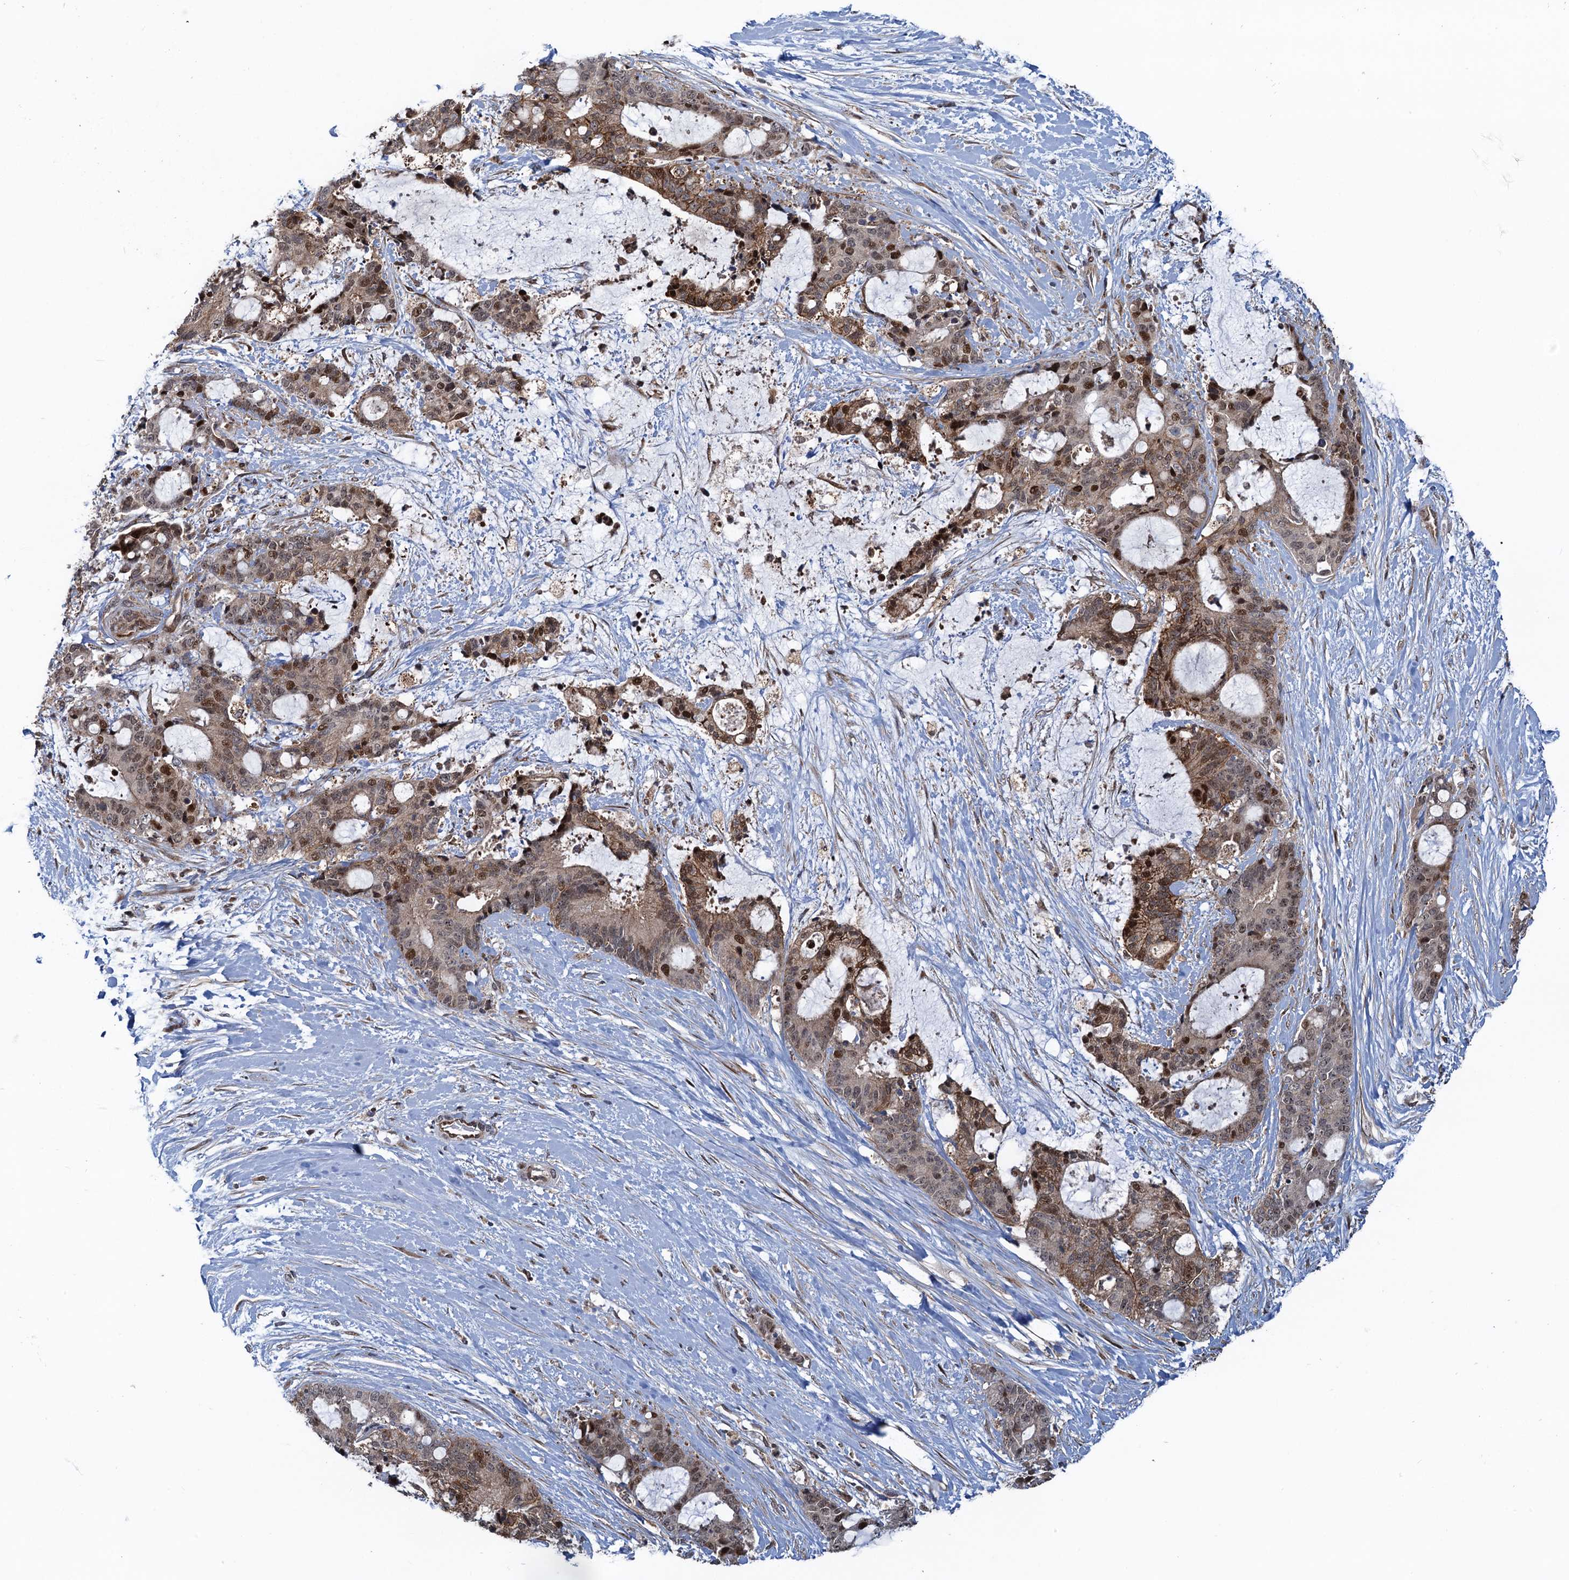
{"staining": {"intensity": "moderate", "quantity": "25%-75%", "location": "cytoplasmic/membranous,nuclear"}, "tissue": "liver cancer", "cell_type": "Tumor cells", "image_type": "cancer", "snomed": [{"axis": "morphology", "description": "Normal tissue, NOS"}, {"axis": "morphology", "description": "Cholangiocarcinoma"}, {"axis": "topography", "description": "Liver"}, {"axis": "topography", "description": "Peripheral nerve tissue"}], "caption": "An immunohistochemistry (IHC) micrograph of neoplastic tissue is shown. Protein staining in brown highlights moderate cytoplasmic/membranous and nuclear positivity in liver cancer within tumor cells. (Brightfield microscopy of DAB IHC at high magnification).", "gene": "ATOSA", "patient": {"sex": "female", "age": 73}}